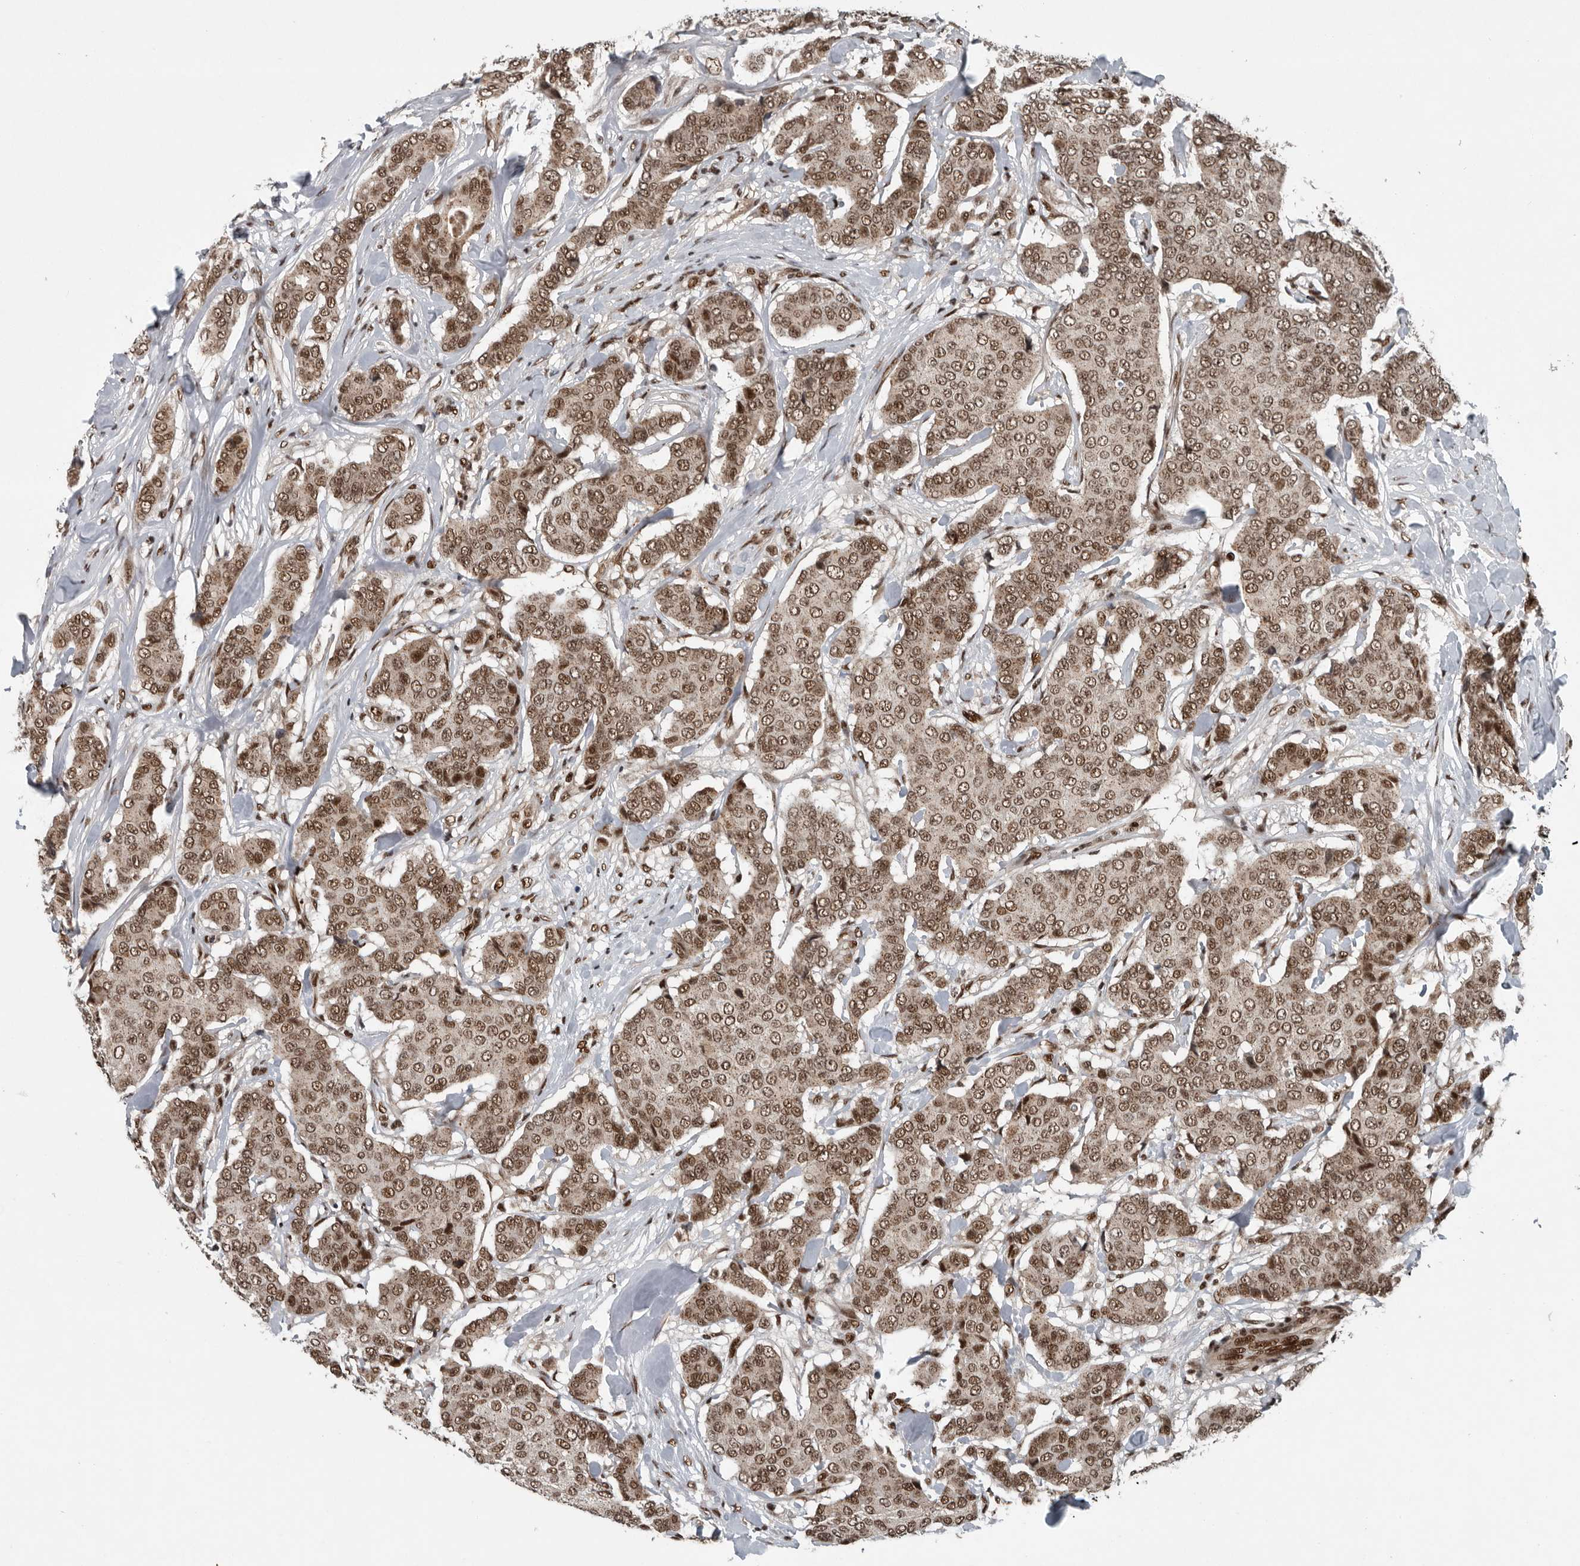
{"staining": {"intensity": "moderate", "quantity": ">75%", "location": "nuclear"}, "tissue": "breast cancer", "cell_type": "Tumor cells", "image_type": "cancer", "snomed": [{"axis": "morphology", "description": "Duct carcinoma"}, {"axis": "topography", "description": "Breast"}], "caption": "This micrograph reveals IHC staining of breast cancer (invasive ductal carcinoma), with medium moderate nuclear staining in approximately >75% of tumor cells.", "gene": "SENP7", "patient": {"sex": "female", "age": 75}}